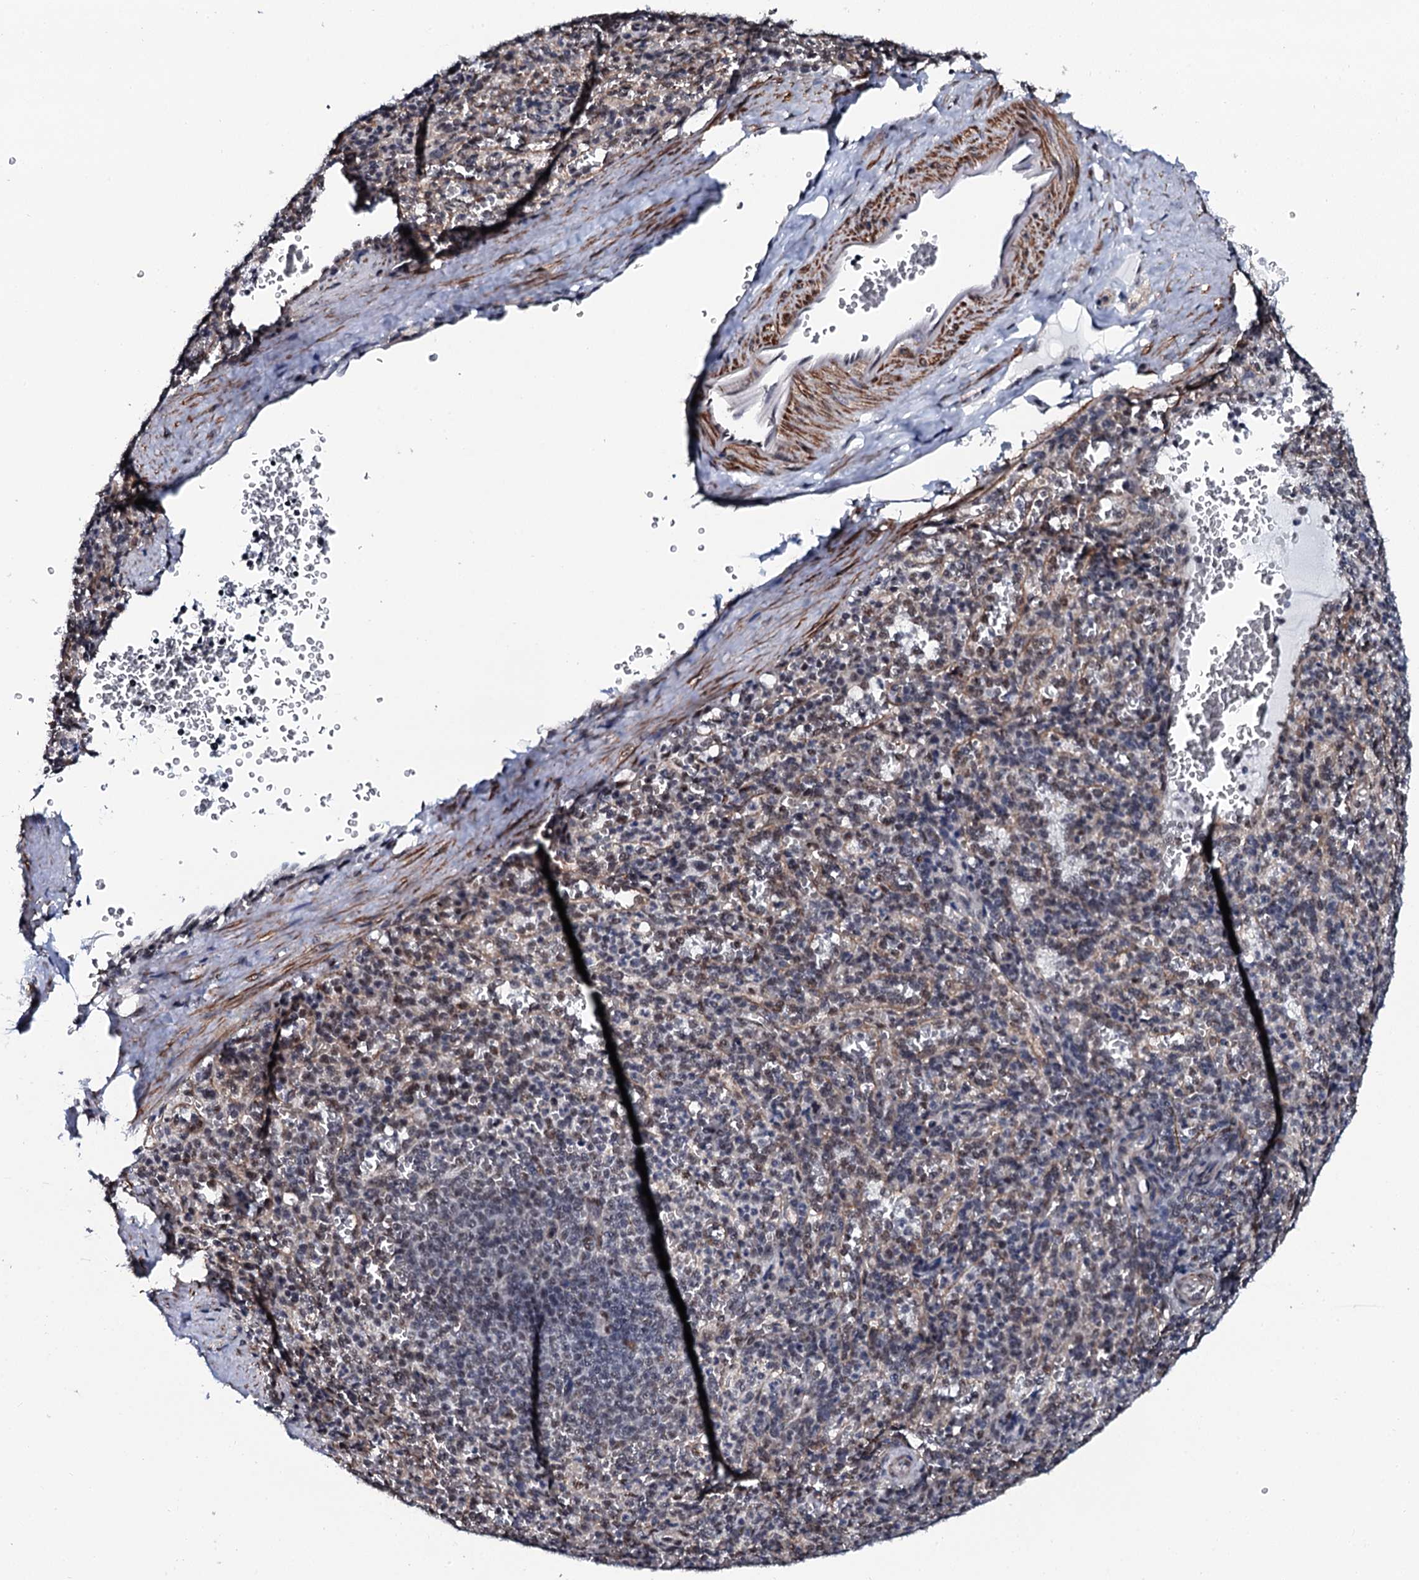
{"staining": {"intensity": "weak", "quantity": "25%-75%", "location": "nuclear"}, "tissue": "spleen", "cell_type": "Cells in red pulp", "image_type": "normal", "snomed": [{"axis": "morphology", "description": "Normal tissue, NOS"}, {"axis": "topography", "description": "Spleen"}], "caption": "Human spleen stained for a protein (brown) reveals weak nuclear positive expression in approximately 25%-75% of cells in red pulp.", "gene": "CWC15", "patient": {"sex": "female", "age": 21}}